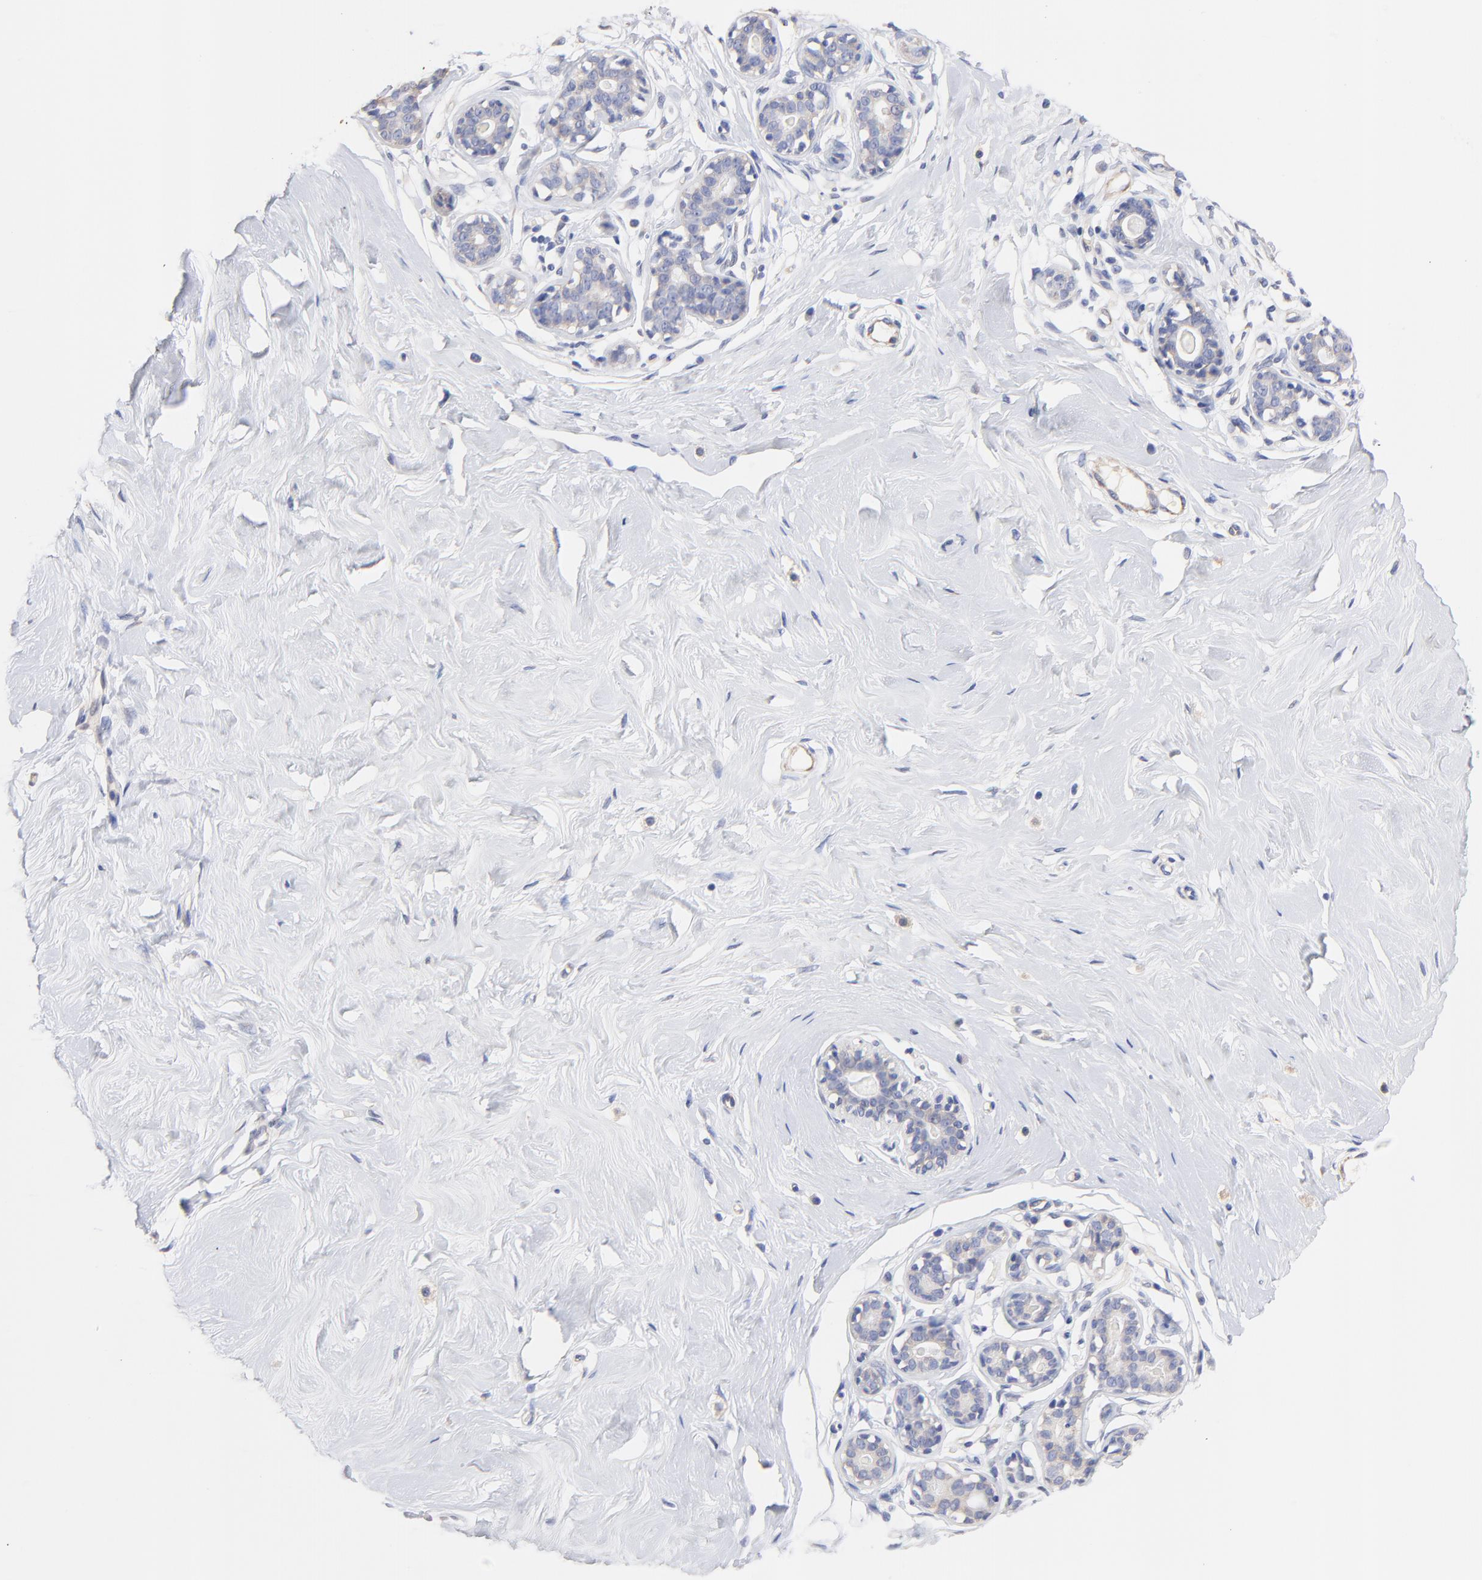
{"staining": {"intensity": "negative", "quantity": "none", "location": "none"}, "tissue": "breast", "cell_type": "Adipocytes", "image_type": "normal", "snomed": [{"axis": "morphology", "description": "Normal tissue, NOS"}, {"axis": "topography", "description": "Breast"}], "caption": "This is an immunohistochemistry image of normal breast. There is no positivity in adipocytes.", "gene": "HS3ST1", "patient": {"sex": "female", "age": 23}}